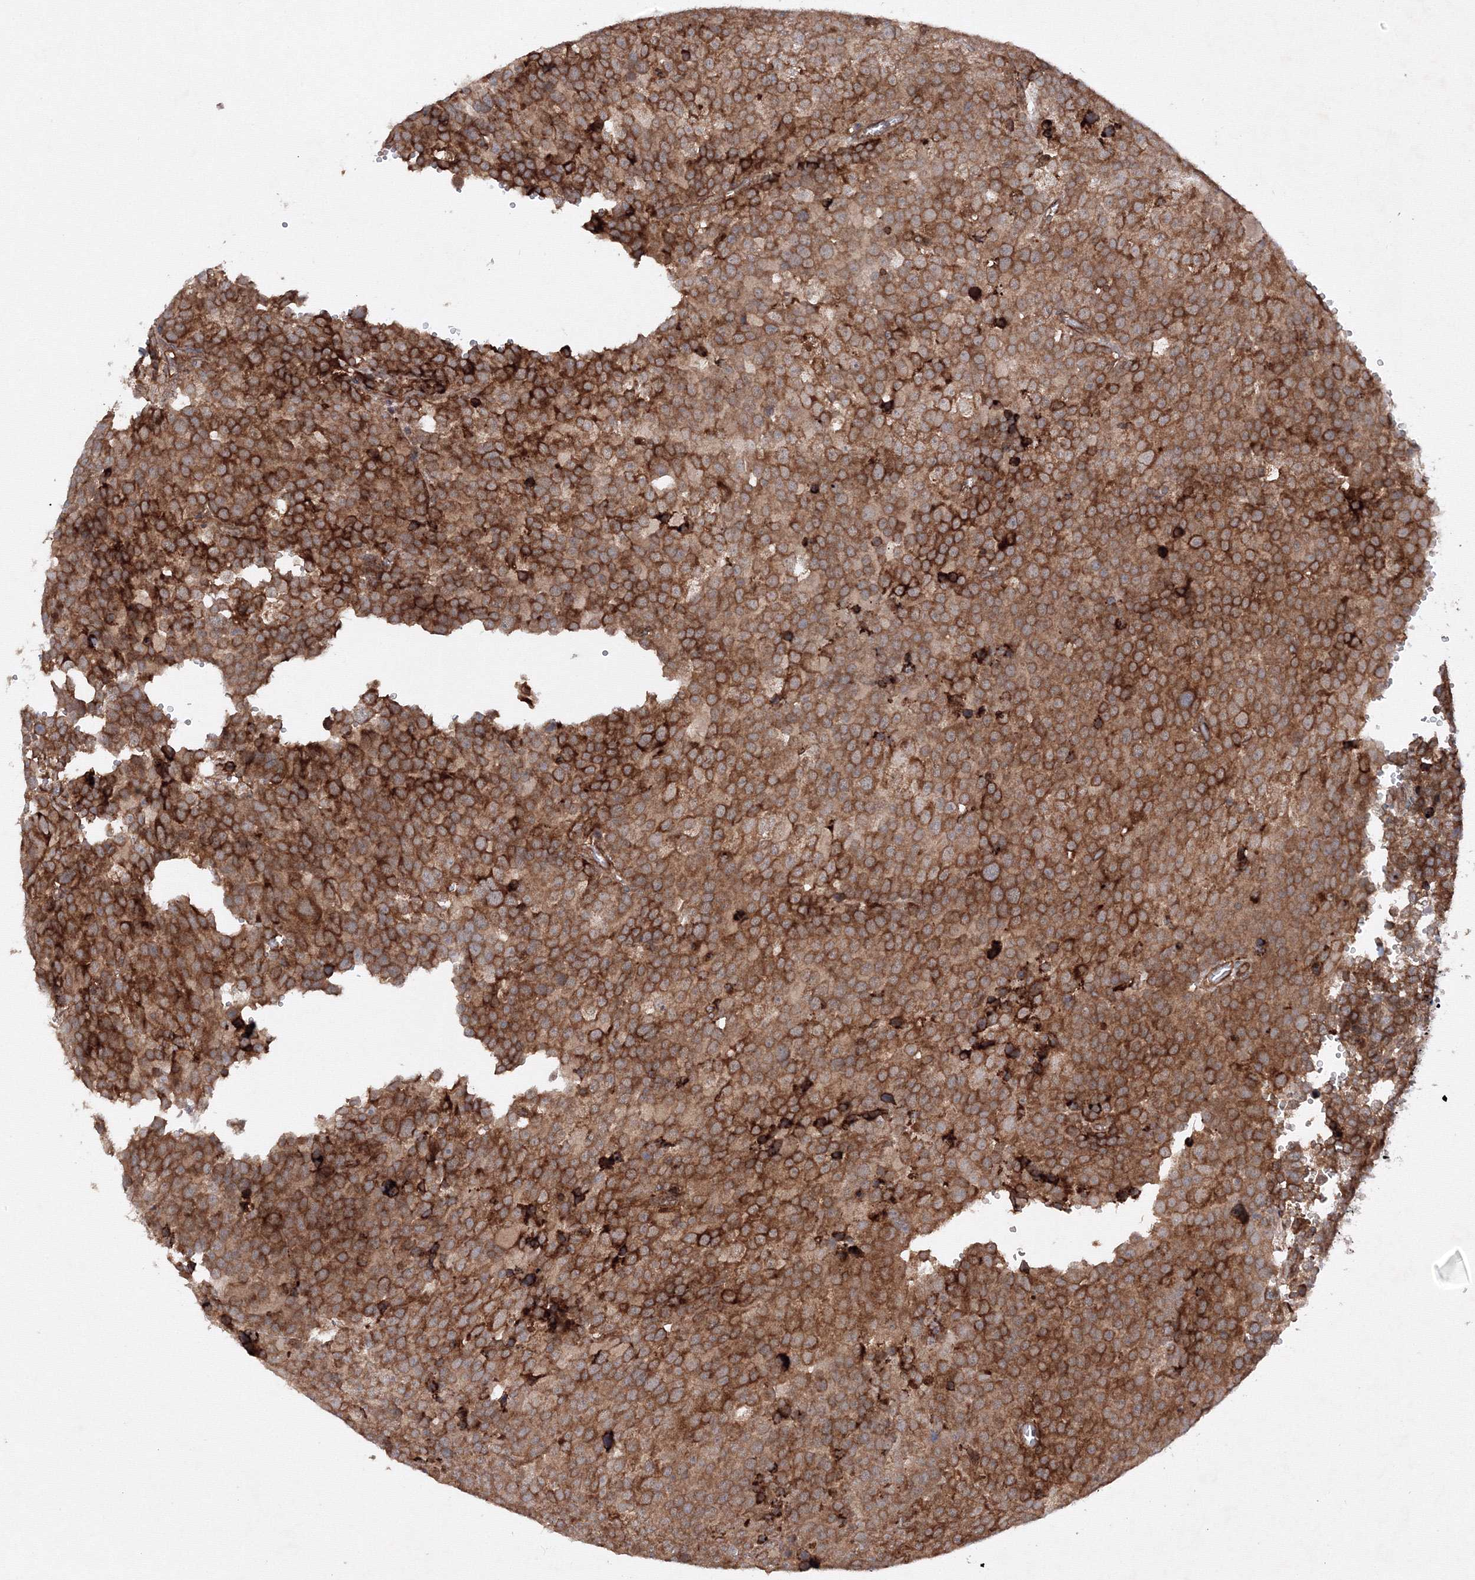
{"staining": {"intensity": "strong", "quantity": ">75%", "location": "cytoplasmic/membranous"}, "tissue": "testis cancer", "cell_type": "Tumor cells", "image_type": "cancer", "snomed": [{"axis": "morphology", "description": "Seminoma, NOS"}, {"axis": "topography", "description": "Testis"}], "caption": "Tumor cells reveal high levels of strong cytoplasmic/membranous staining in approximately >75% of cells in human testis cancer (seminoma).", "gene": "DCTD", "patient": {"sex": "male", "age": 71}}